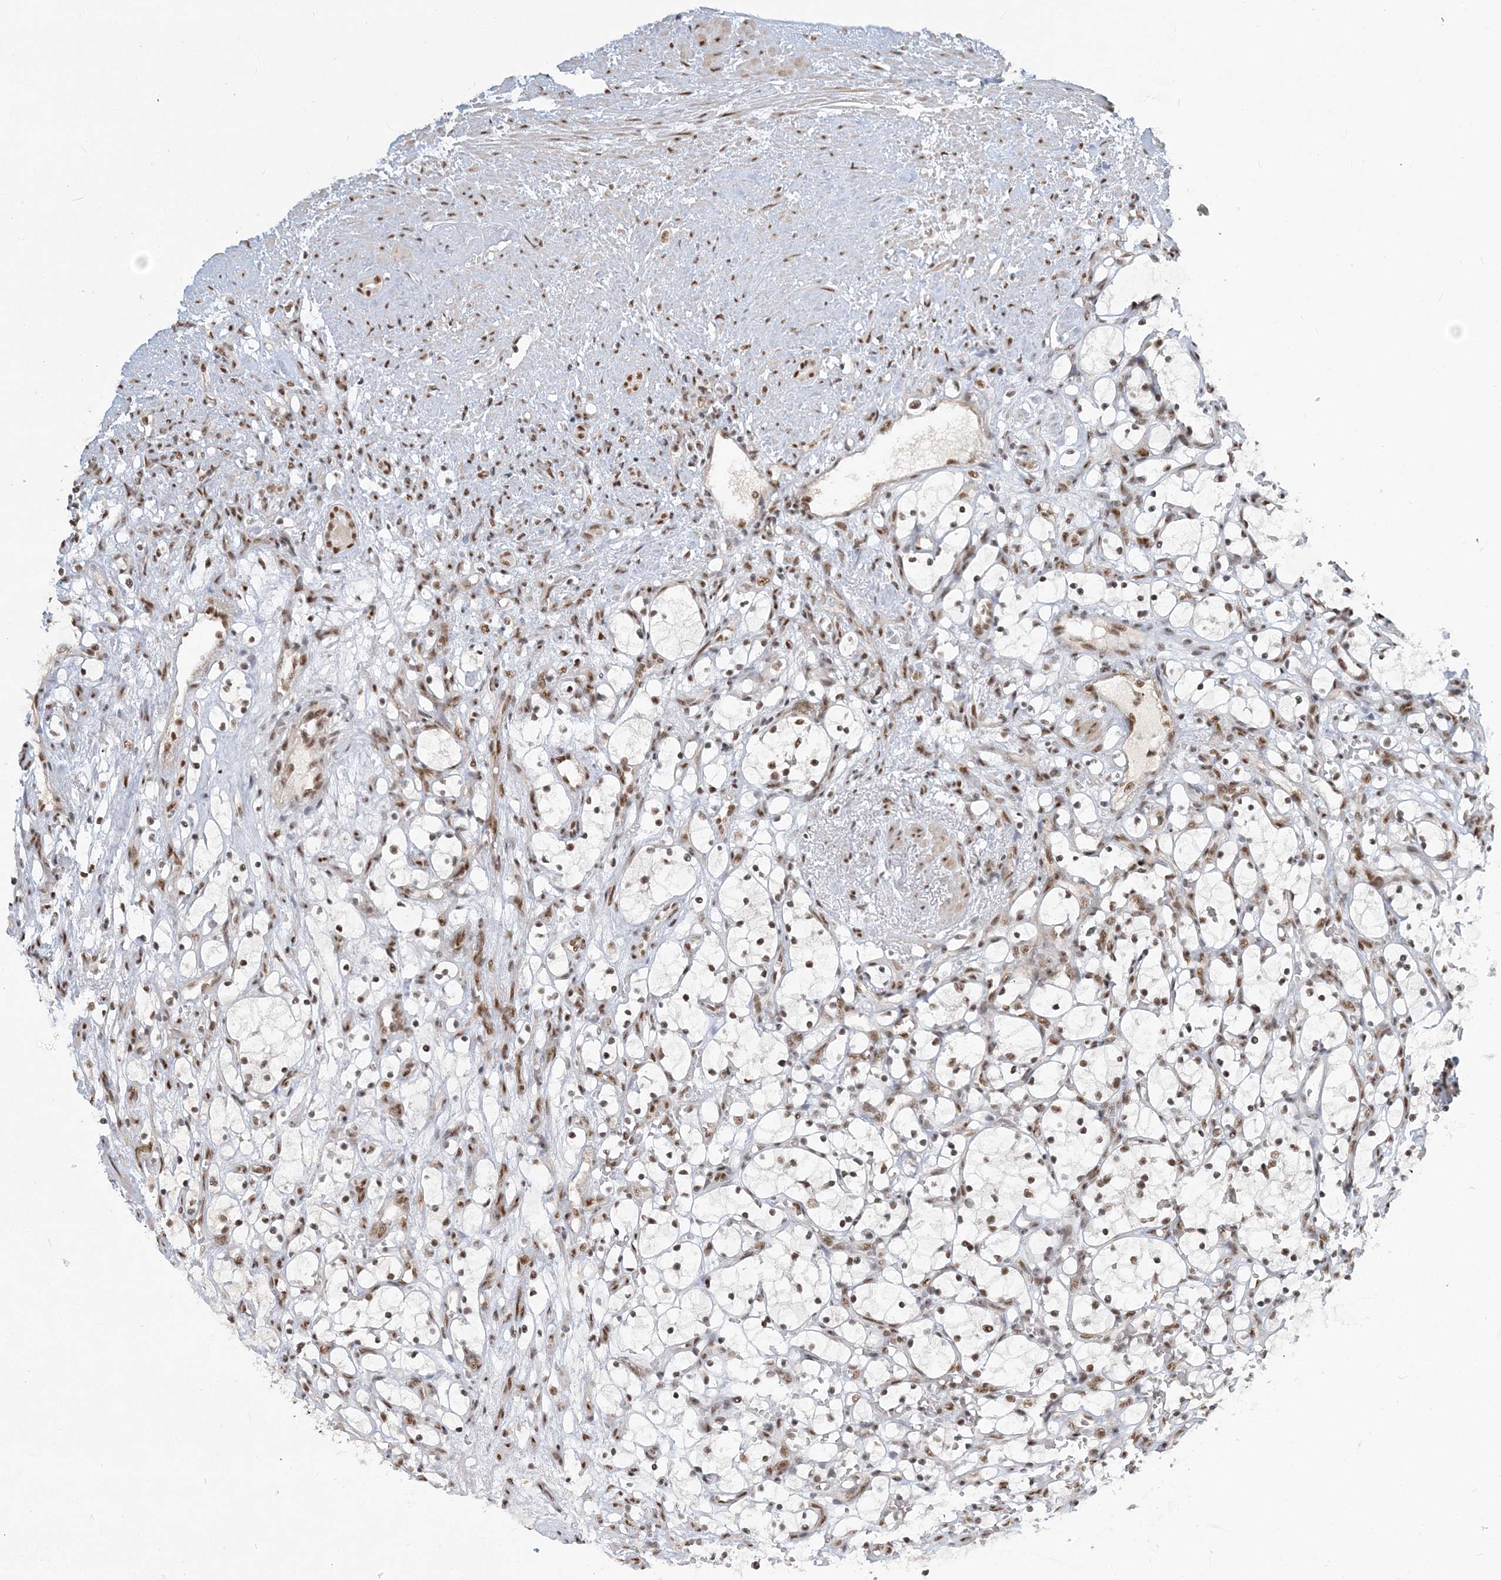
{"staining": {"intensity": "moderate", "quantity": ">75%", "location": "nuclear"}, "tissue": "renal cancer", "cell_type": "Tumor cells", "image_type": "cancer", "snomed": [{"axis": "morphology", "description": "Adenocarcinoma, NOS"}, {"axis": "topography", "description": "Kidney"}], "caption": "Human renal adenocarcinoma stained for a protein (brown) shows moderate nuclear positive positivity in about >75% of tumor cells.", "gene": "PLRG1", "patient": {"sex": "female", "age": 69}}